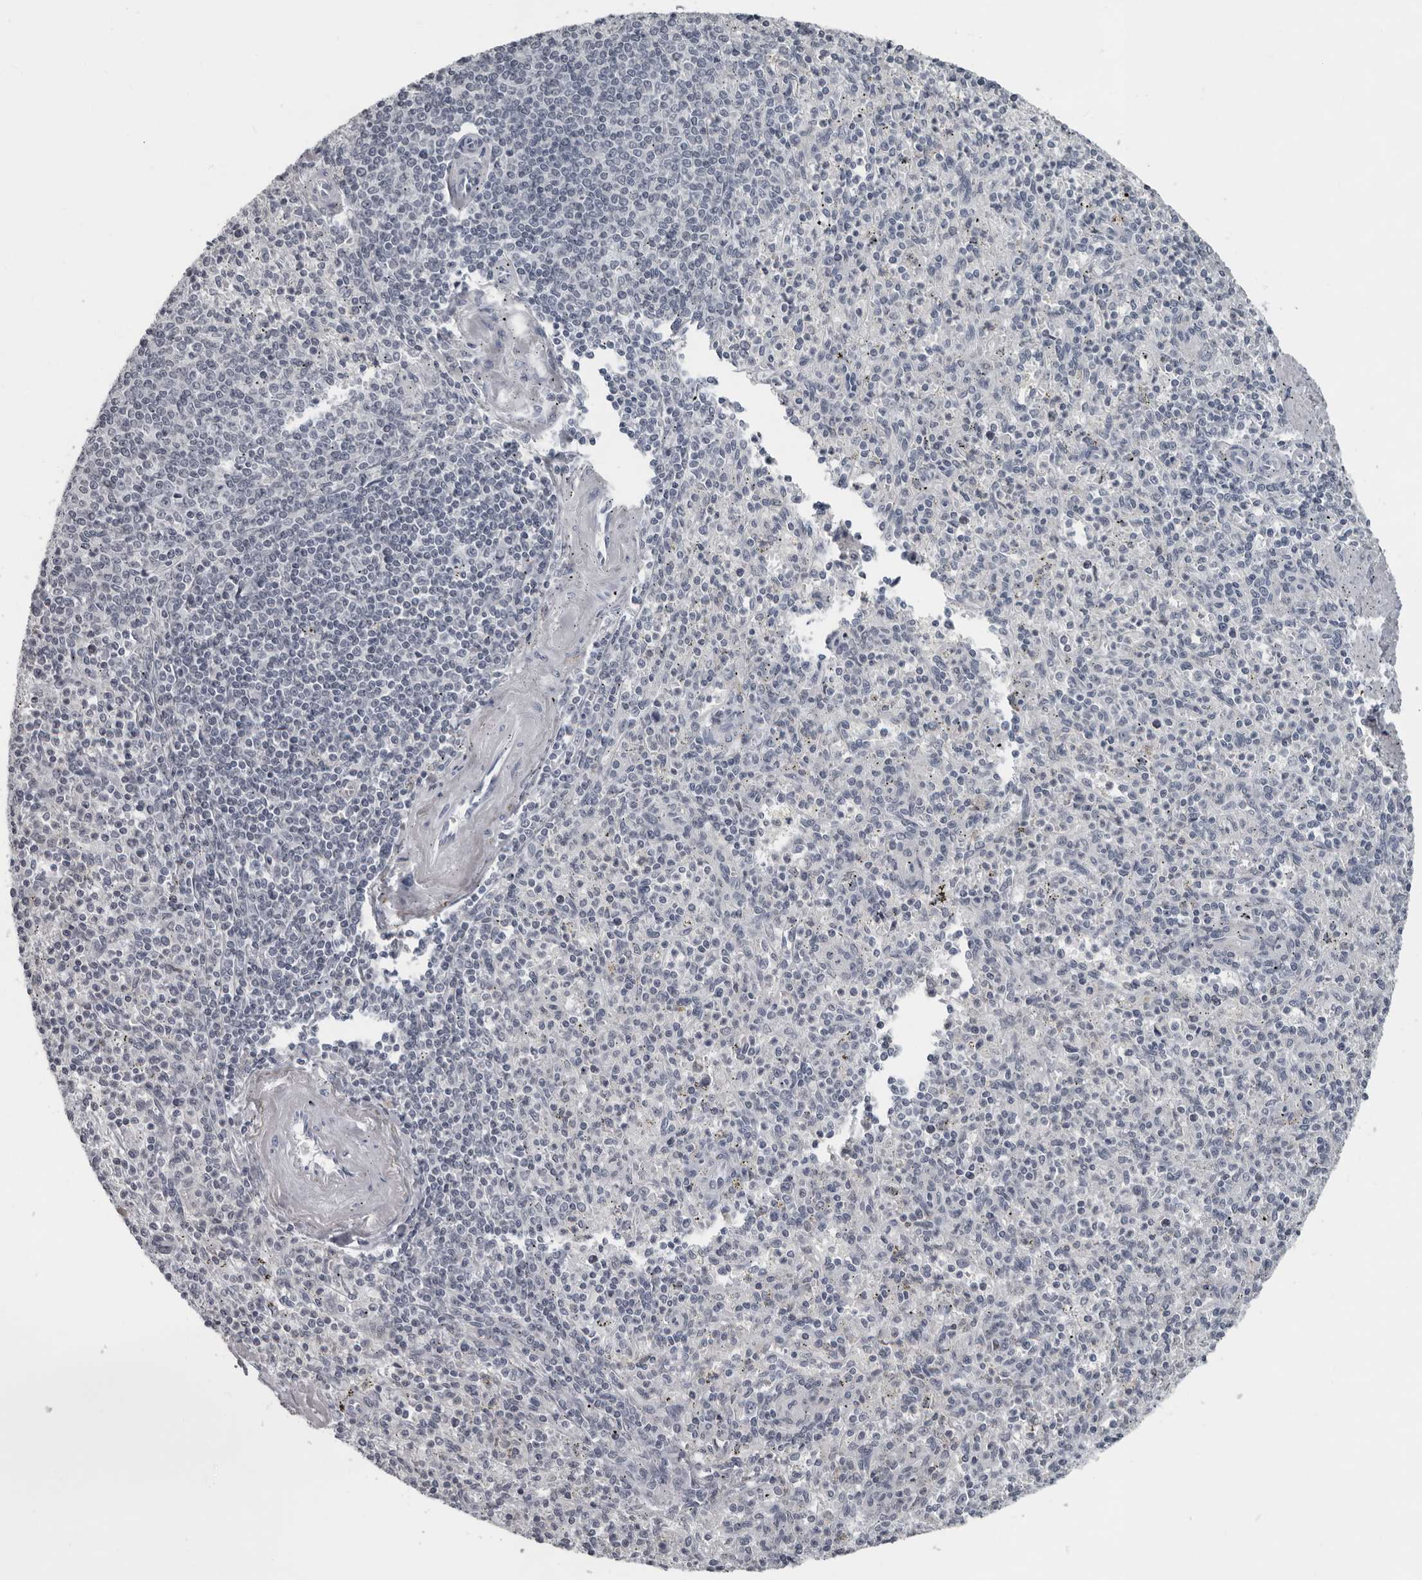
{"staining": {"intensity": "negative", "quantity": "none", "location": "none"}, "tissue": "spleen", "cell_type": "Cells in red pulp", "image_type": "normal", "snomed": [{"axis": "morphology", "description": "Normal tissue, NOS"}, {"axis": "topography", "description": "Spleen"}], "caption": "Benign spleen was stained to show a protein in brown. There is no significant positivity in cells in red pulp. Nuclei are stained in blue.", "gene": "LZIC", "patient": {"sex": "male", "age": 72}}